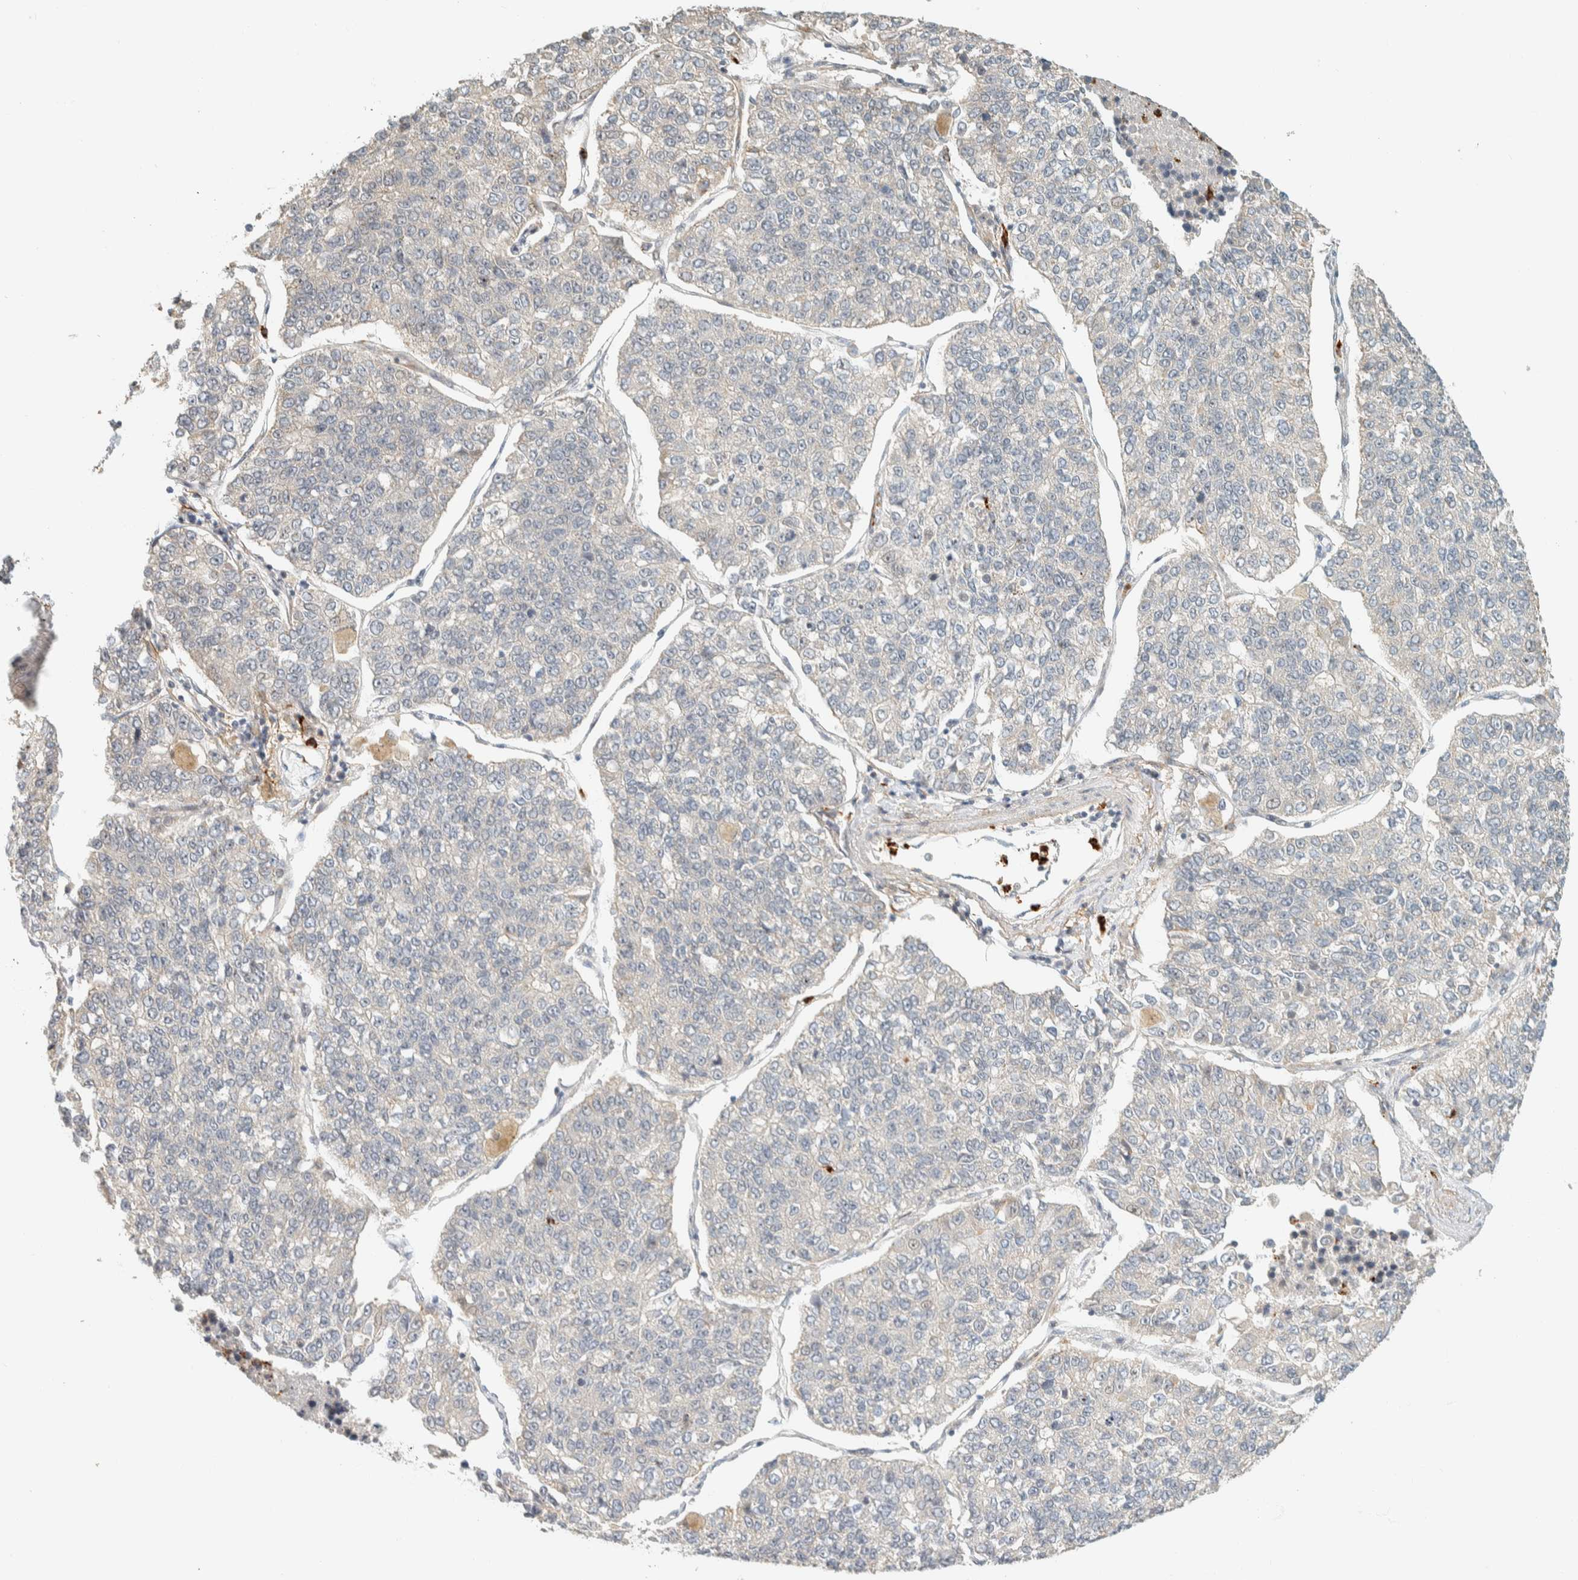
{"staining": {"intensity": "negative", "quantity": "none", "location": "none"}, "tissue": "lung cancer", "cell_type": "Tumor cells", "image_type": "cancer", "snomed": [{"axis": "morphology", "description": "Adenocarcinoma, NOS"}, {"axis": "topography", "description": "Lung"}], "caption": "A histopathology image of adenocarcinoma (lung) stained for a protein exhibits no brown staining in tumor cells.", "gene": "CCDC171", "patient": {"sex": "male", "age": 49}}